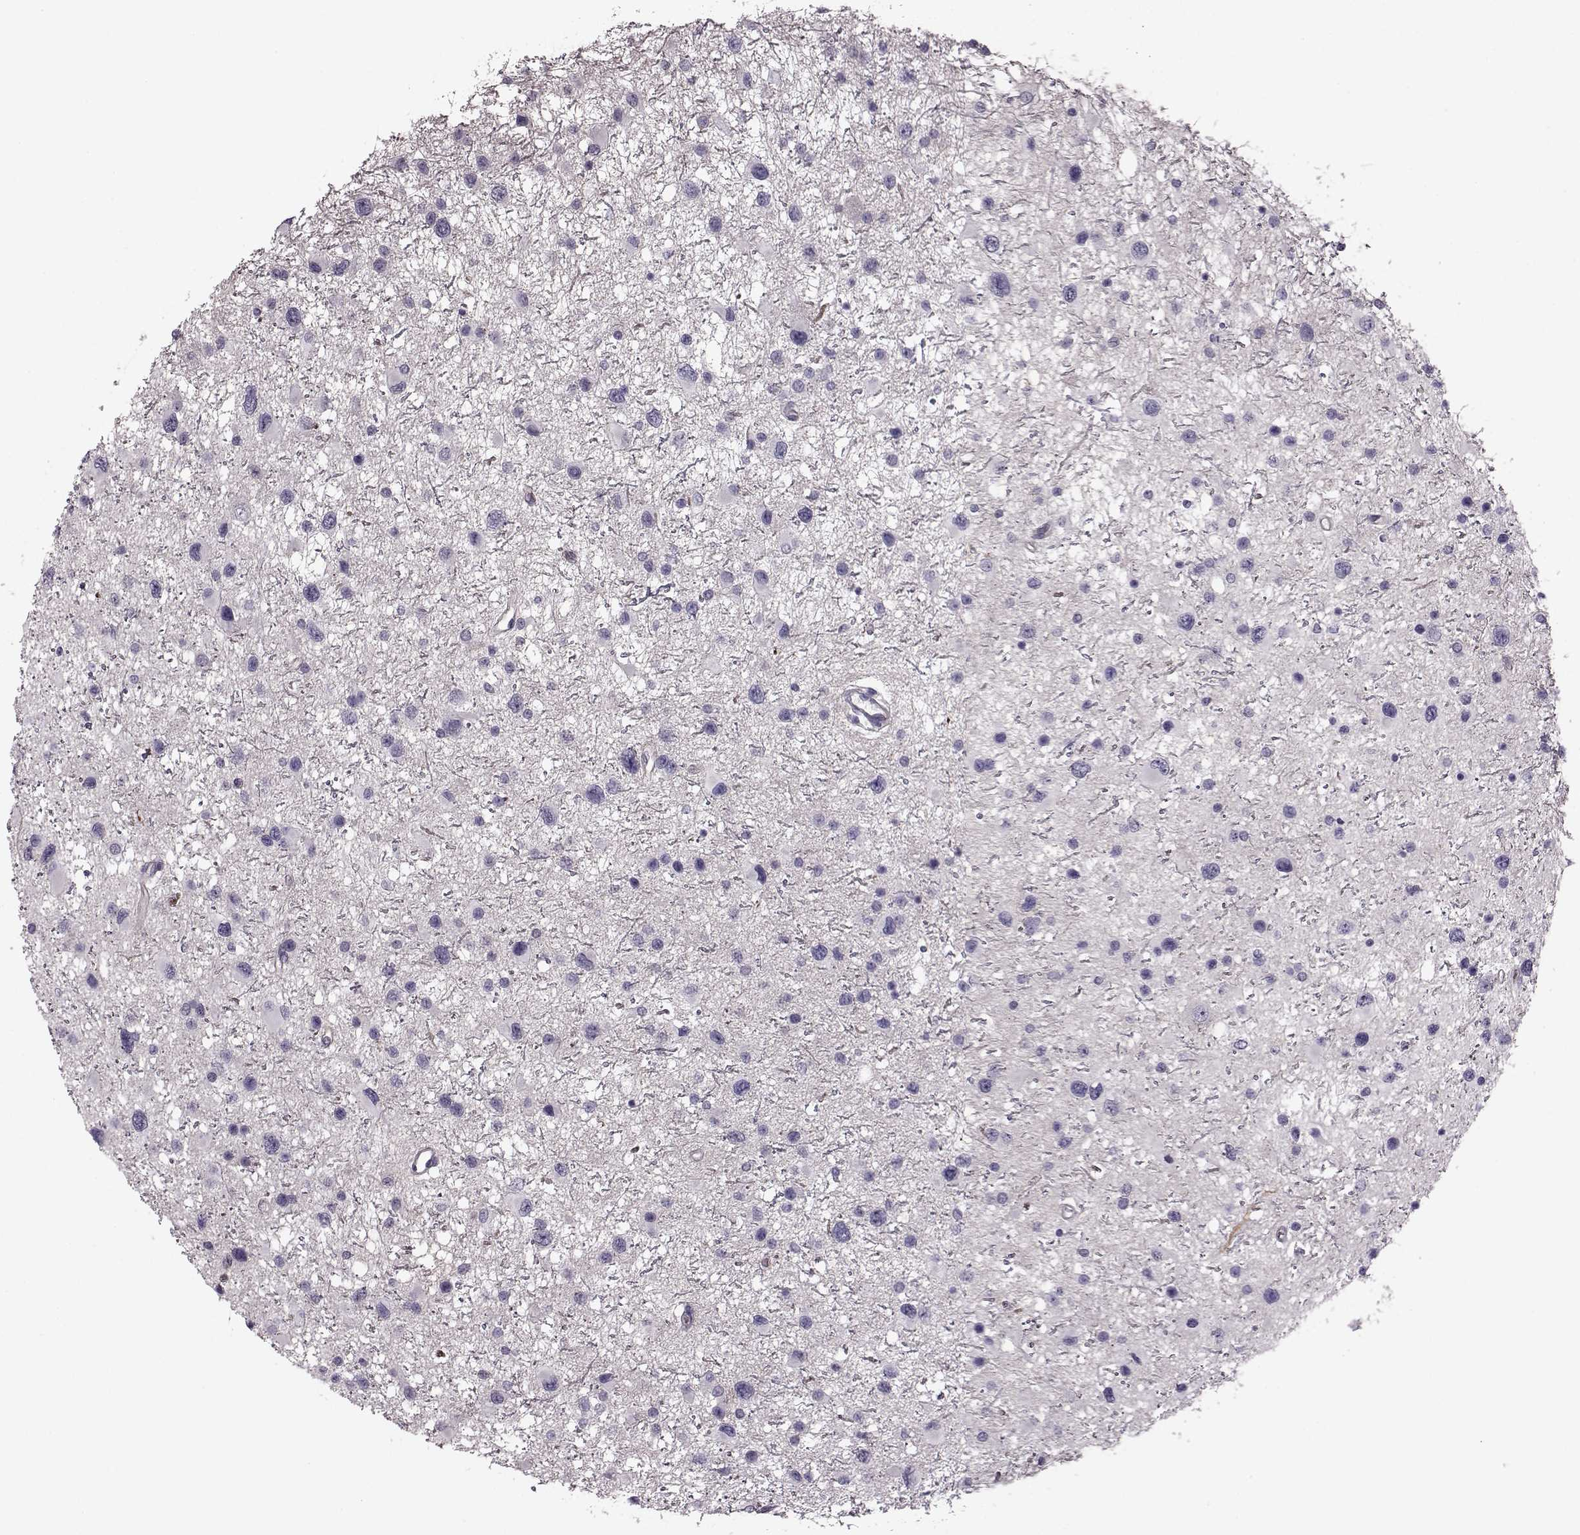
{"staining": {"intensity": "negative", "quantity": "none", "location": "none"}, "tissue": "glioma", "cell_type": "Tumor cells", "image_type": "cancer", "snomed": [{"axis": "morphology", "description": "Glioma, malignant, Low grade"}, {"axis": "topography", "description": "Brain"}], "caption": "Immunohistochemistry image of neoplastic tissue: human glioma stained with DAB demonstrates no significant protein staining in tumor cells.", "gene": "SNTG1", "patient": {"sex": "female", "age": 32}}